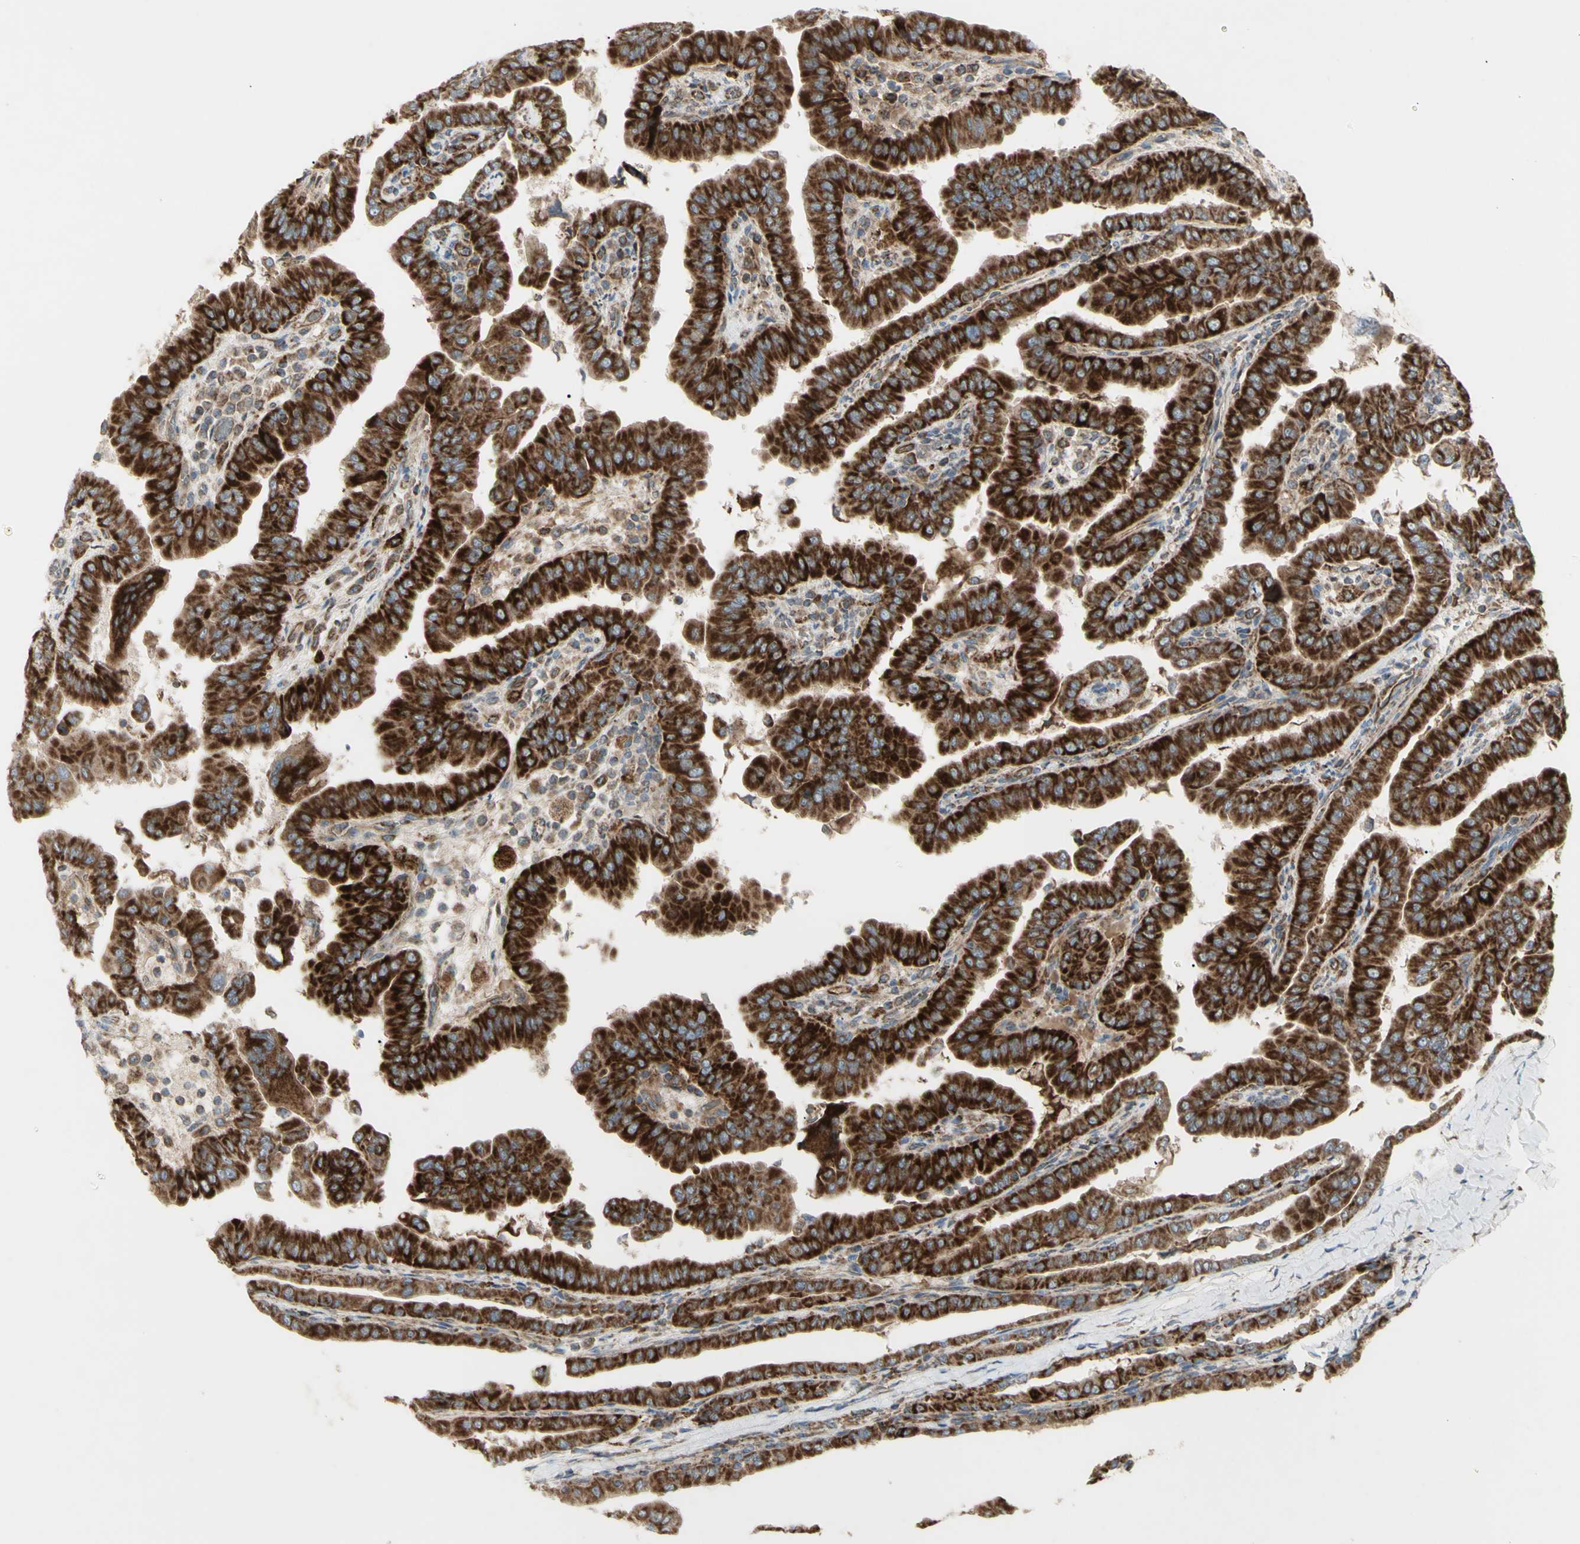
{"staining": {"intensity": "strong", "quantity": ">75%", "location": "cytoplasmic/membranous"}, "tissue": "thyroid cancer", "cell_type": "Tumor cells", "image_type": "cancer", "snomed": [{"axis": "morphology", "description": "Papillary adenocarcinoma, NOS"}, {"axis": "topography", "description": "Thyroid gland"}], "caption": "Protein expression analysis of thyroid papillary adenocarcinoma reveals strong cytoplasmic/membranous staining in about >75% of tumor cells. The staining was performed using DAB (3,3'-diaminobenzidine), with brown indicating positive protein expression. Nuclei are stained blue with hematoxylin.", "gene": "CYB5R1", "patient": {"sex": "male", "age": 33}}